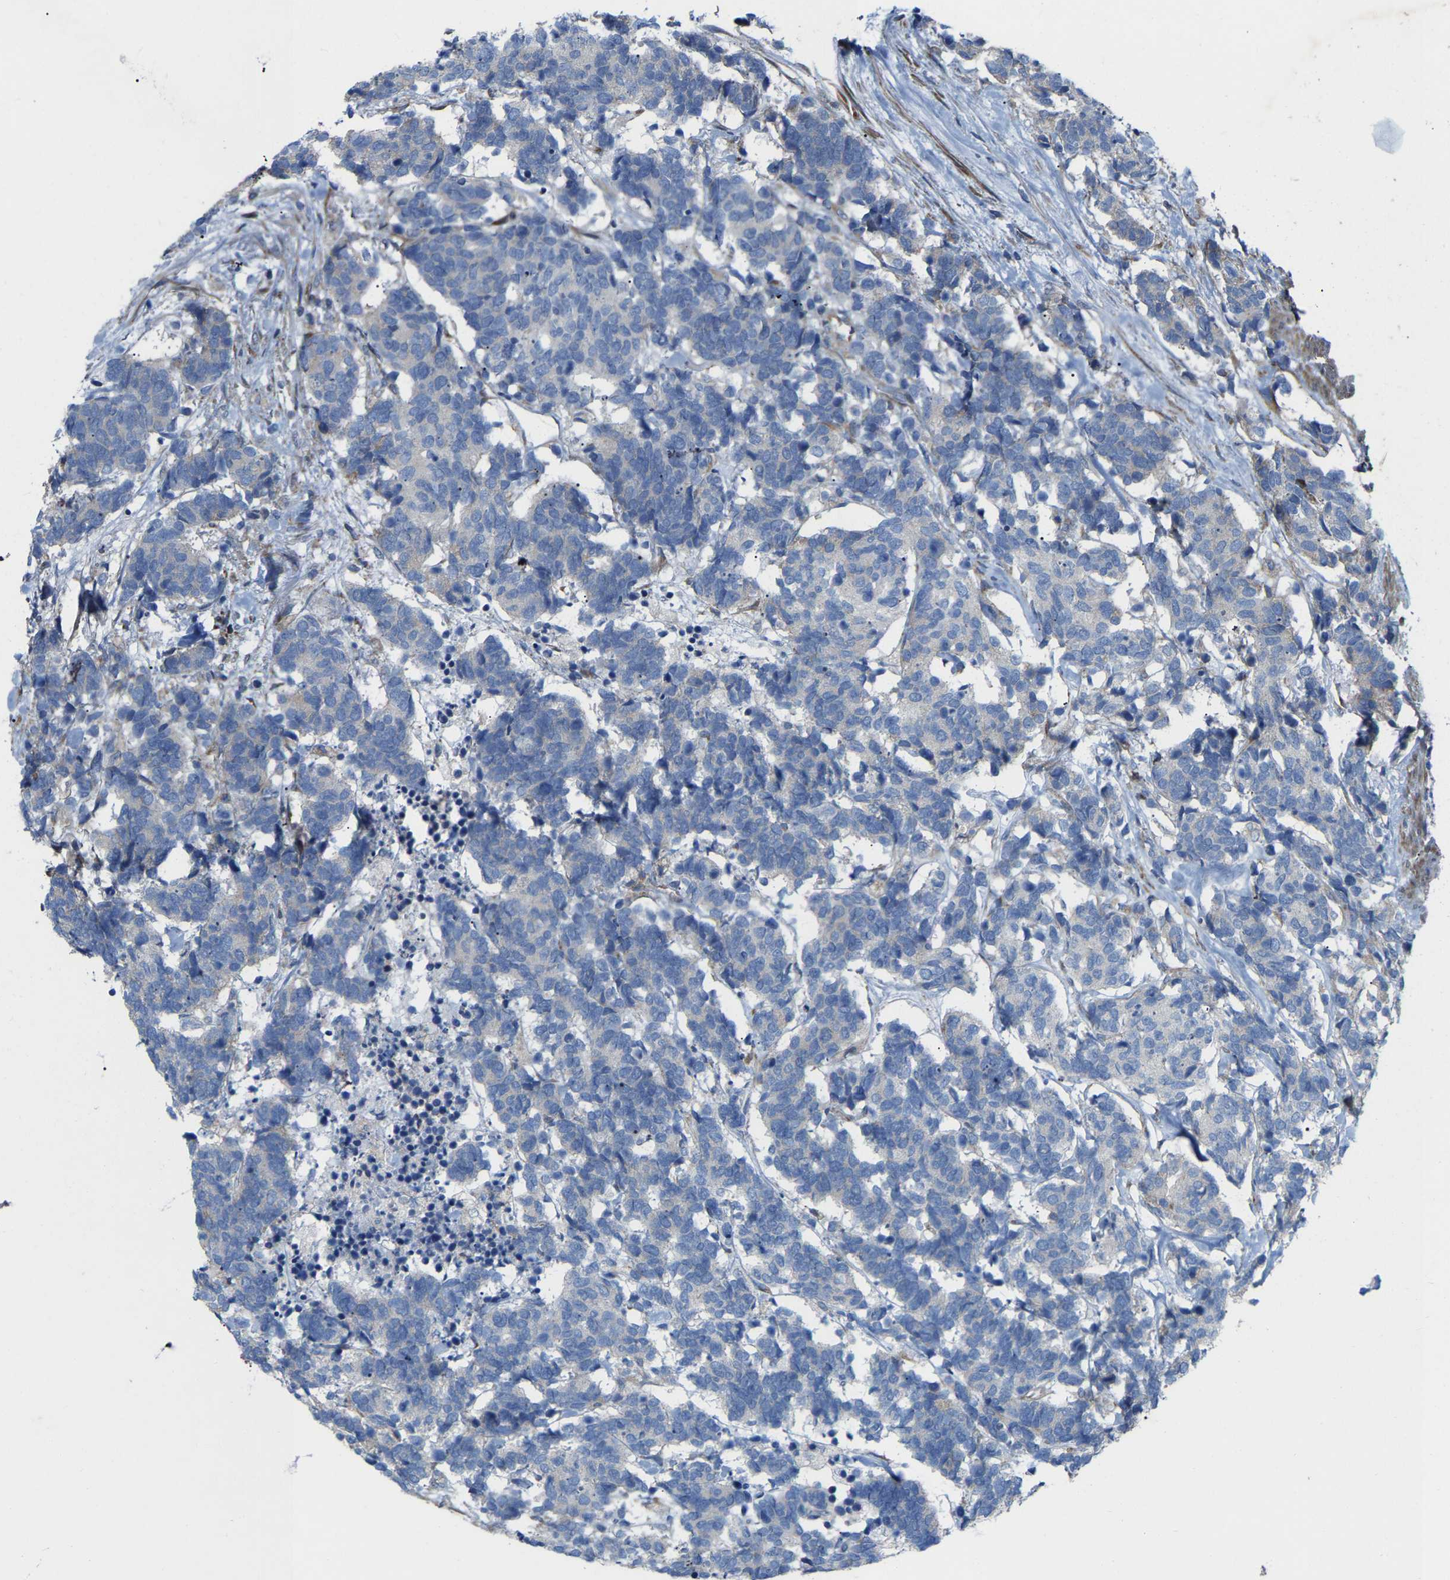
{"staining": {"intensity": "negative", "quantity": "none", "location": "none"}, "tissue": "carcinoid", "cell_type": "Tumor cells", "image_type": "cancer", "snomed": [{"axis": "morphology", "description": "Carcinoma, NOS"}, {"axis": "morphology", "description": "Carcinoid, malignant, NOS"}, {"axis": "topography", "description": "Urinary bladder"}], "caption": "DAB (3,3'-diaminobenzidine) immunohistochemical staining of carcinoid (malignant) displays no significant positivity in tumor cells.", "gene": "TOR1B", "patient": {"sex": "male", "age": 57}}